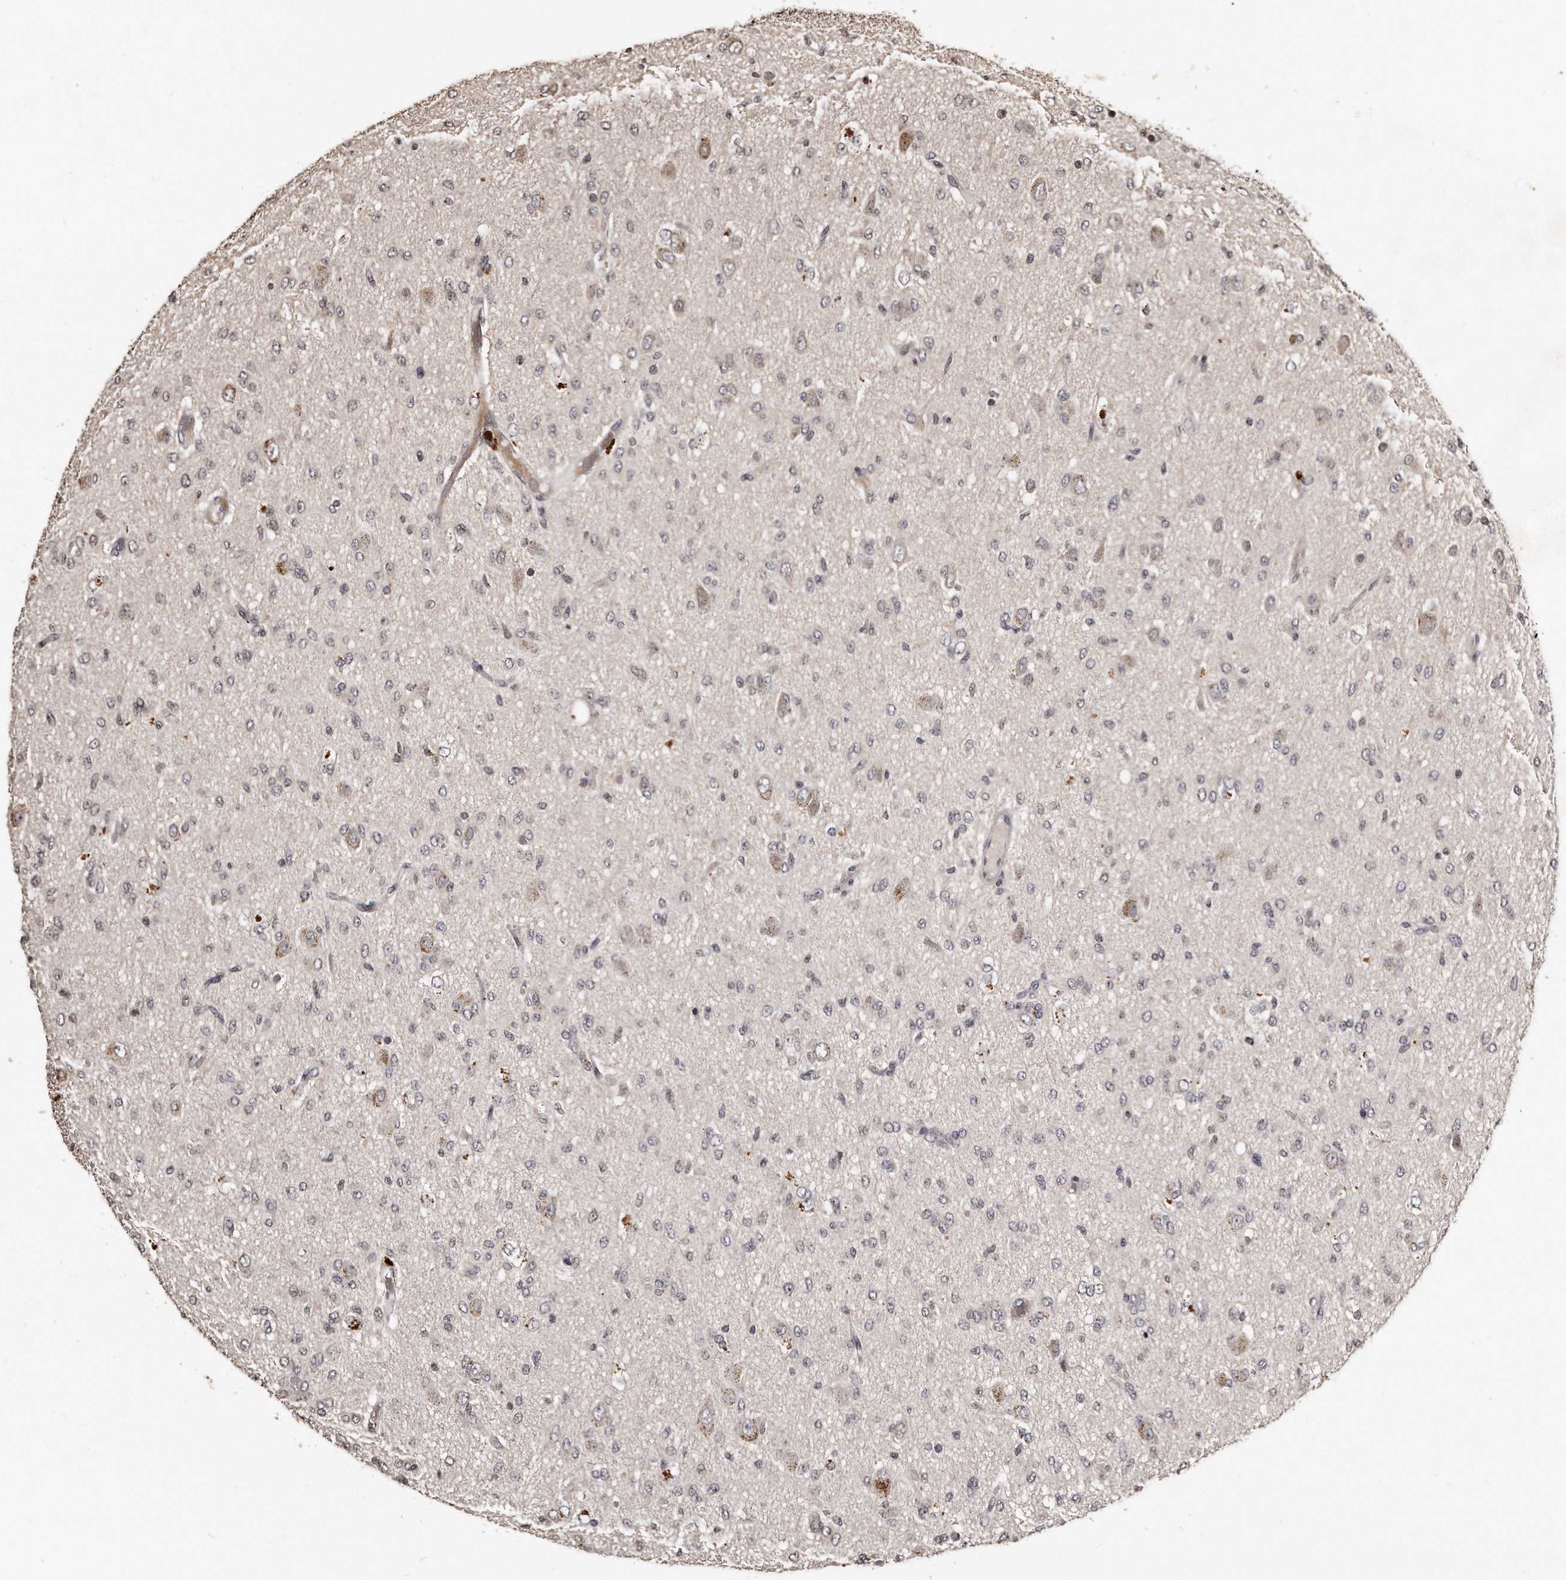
{"staining": {"intensity": "negative", "quantity": "none", "location": "none"}, "tissue": "glioma", "cell_type": "Tumor cells", "image_type": "cancer", "snomed": [{"axis": "morphology", "description": "Glioma, malignant, High grade"}, {"axis": "topography", "description": "Brain"}], "caption": "An image of glioma stained for a protein shows no brown staining in tumor cells.", "gene": "TSHR", "patient": {"sex": "female", "age": 59}}